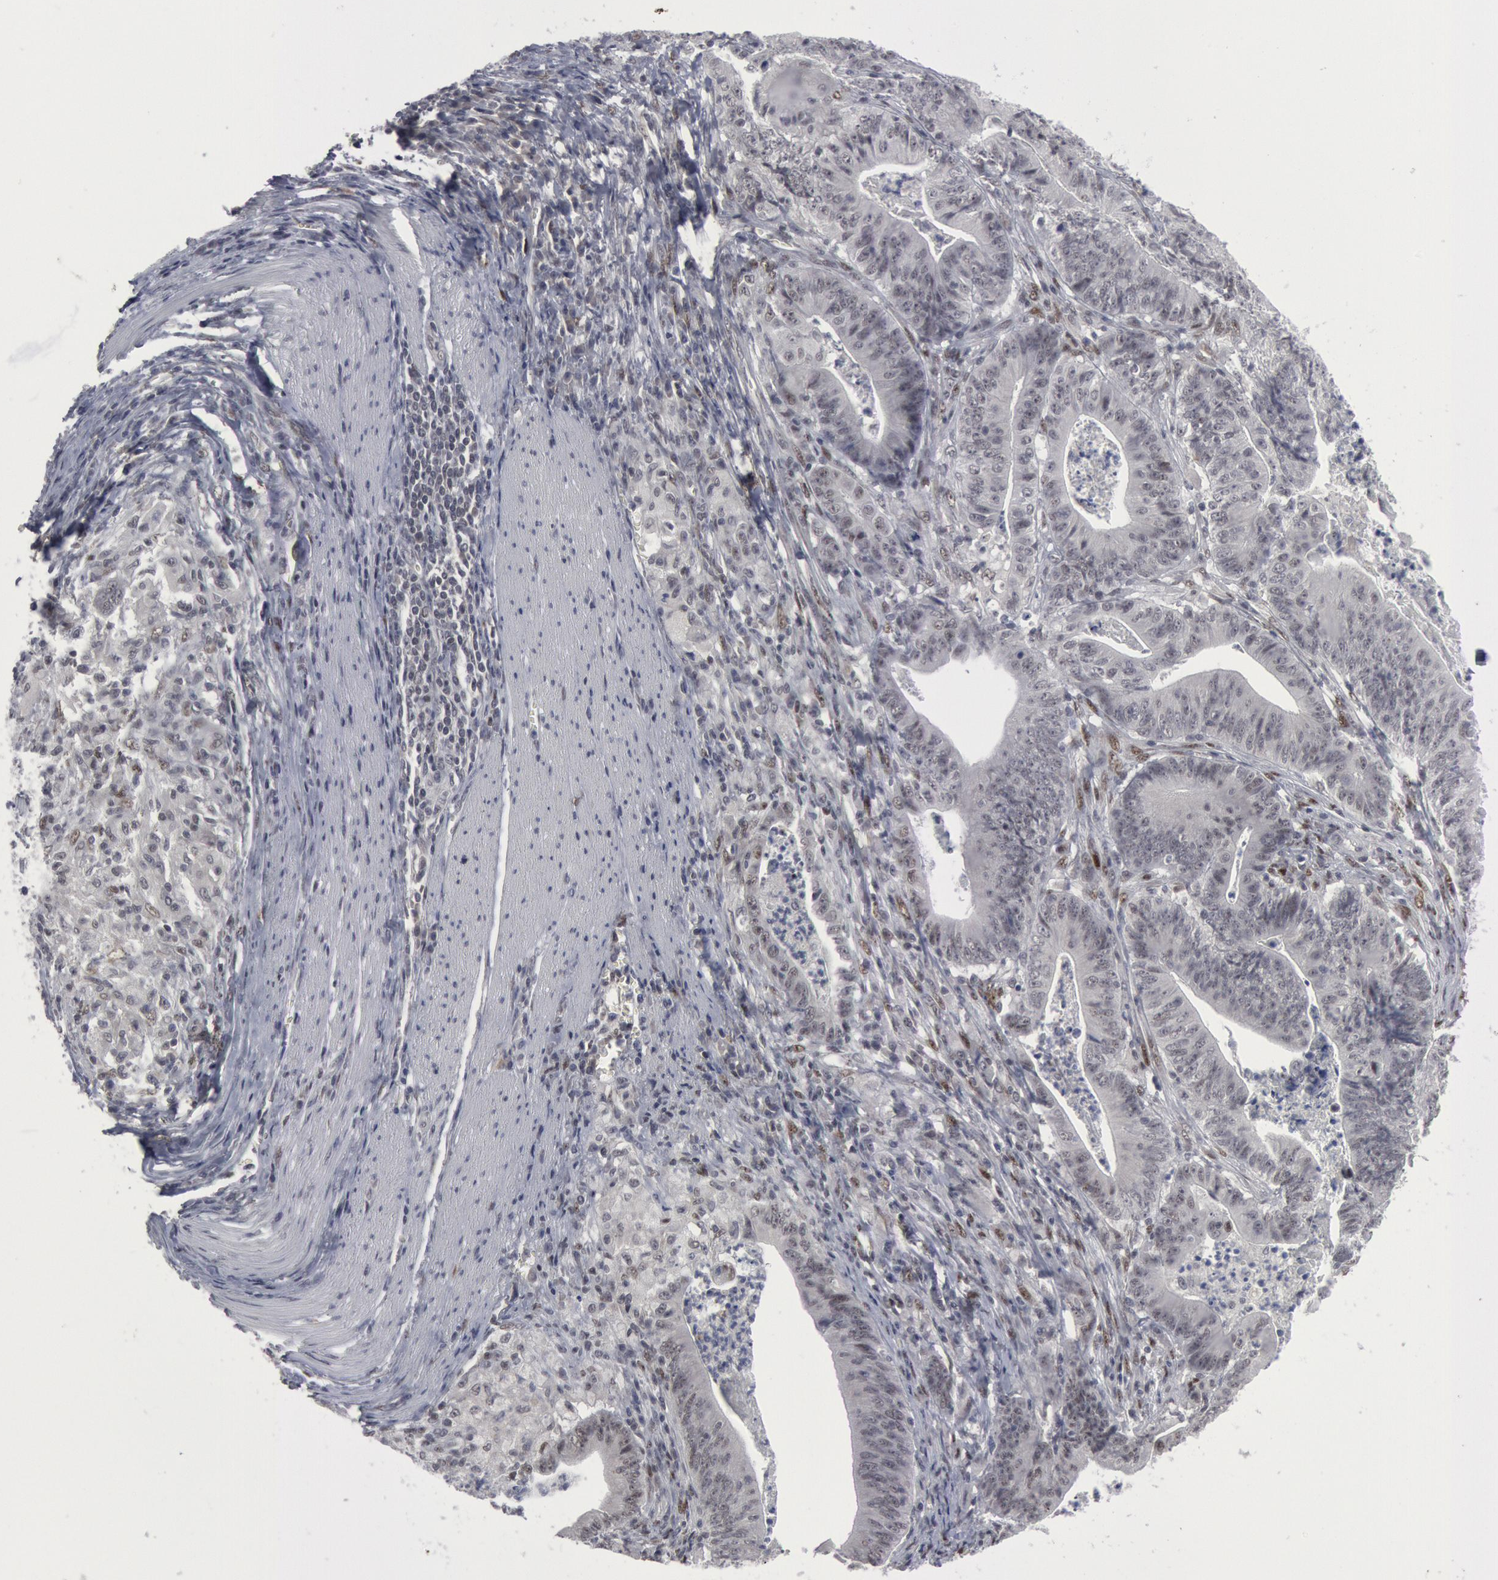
{"staining": {"intensity": "weak", "quantity": "<25%", "location": "nuclear"}, "tissue": "stomach cancer", "cell_type": "Tumor cells", "image_type": "cancer", "snomed": [{"axis": "morphology", "description": "Adenocarcinoma, NOS"}, {"axis": "topography", "description": "Stomach, lower"}], "caption": "Stomach cancer (adenocarcinoma) stained for a protein using immunohistochemistry exhibits no expression tumor cells.", "gene": "FOXO1", "patient": {"sex": "female", "age": 86}}